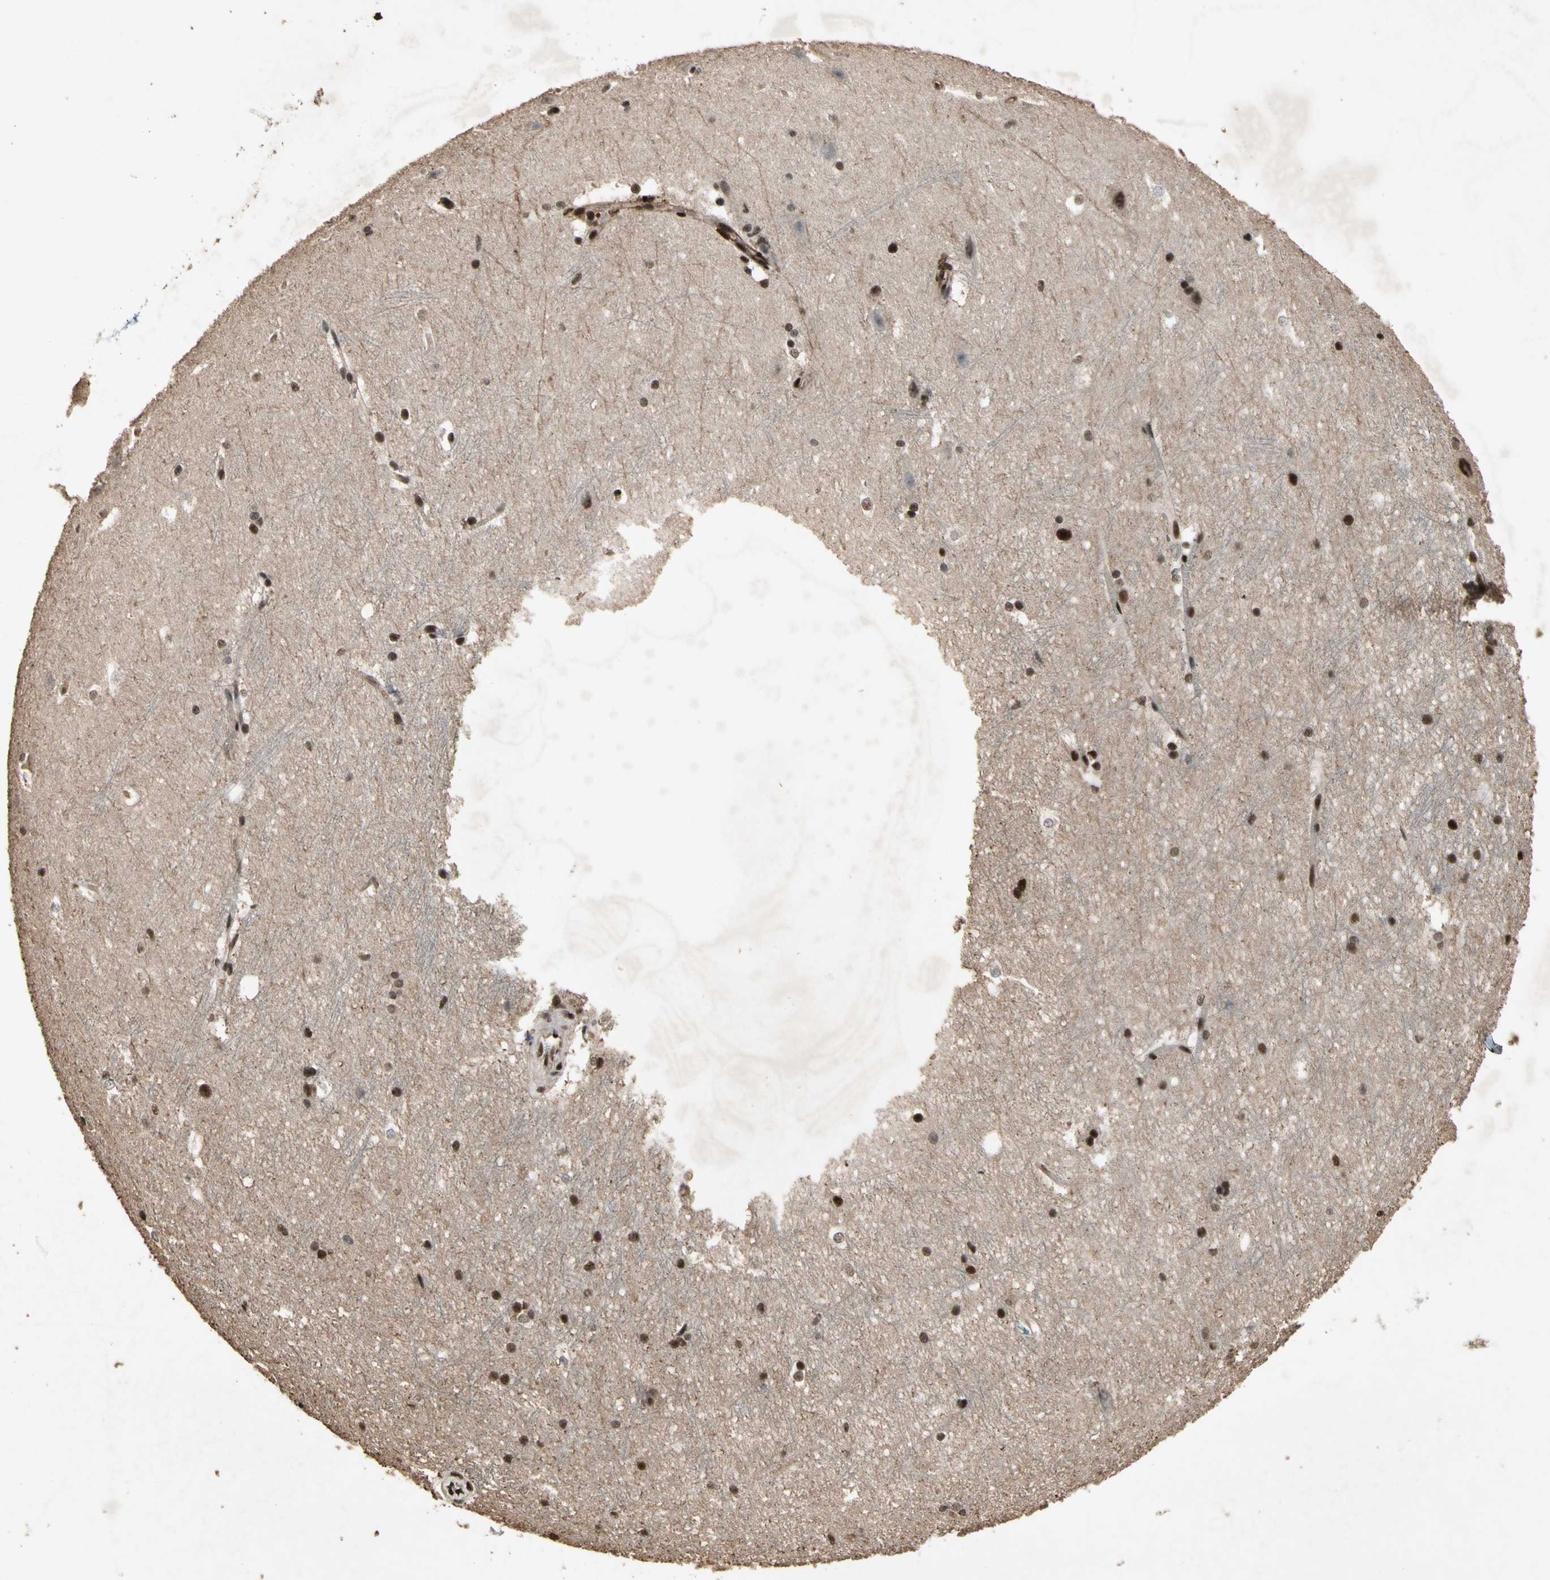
{"staining": {"intensity": "strong", "quantity": "25%-75%", "location": "nuclear"}, "tissue": "hippocampus", "cell_type": "Glial cells", "image_type": "normal", "snomed": [{"axis": "morphology", "description": "Normal tissue, NOS"}, {"axis": "topography", "description": "Hippocampus"}], "caption": "DAB immunohistochemical staining of benign human hippocampus displays strong nuclear protein expression in about 25%-75% of glial cells. (Brightfield microscopy of DAB IHC at high magnification).", "gene": "TBX2", "patient": {"sex": "female", "age": 19}}